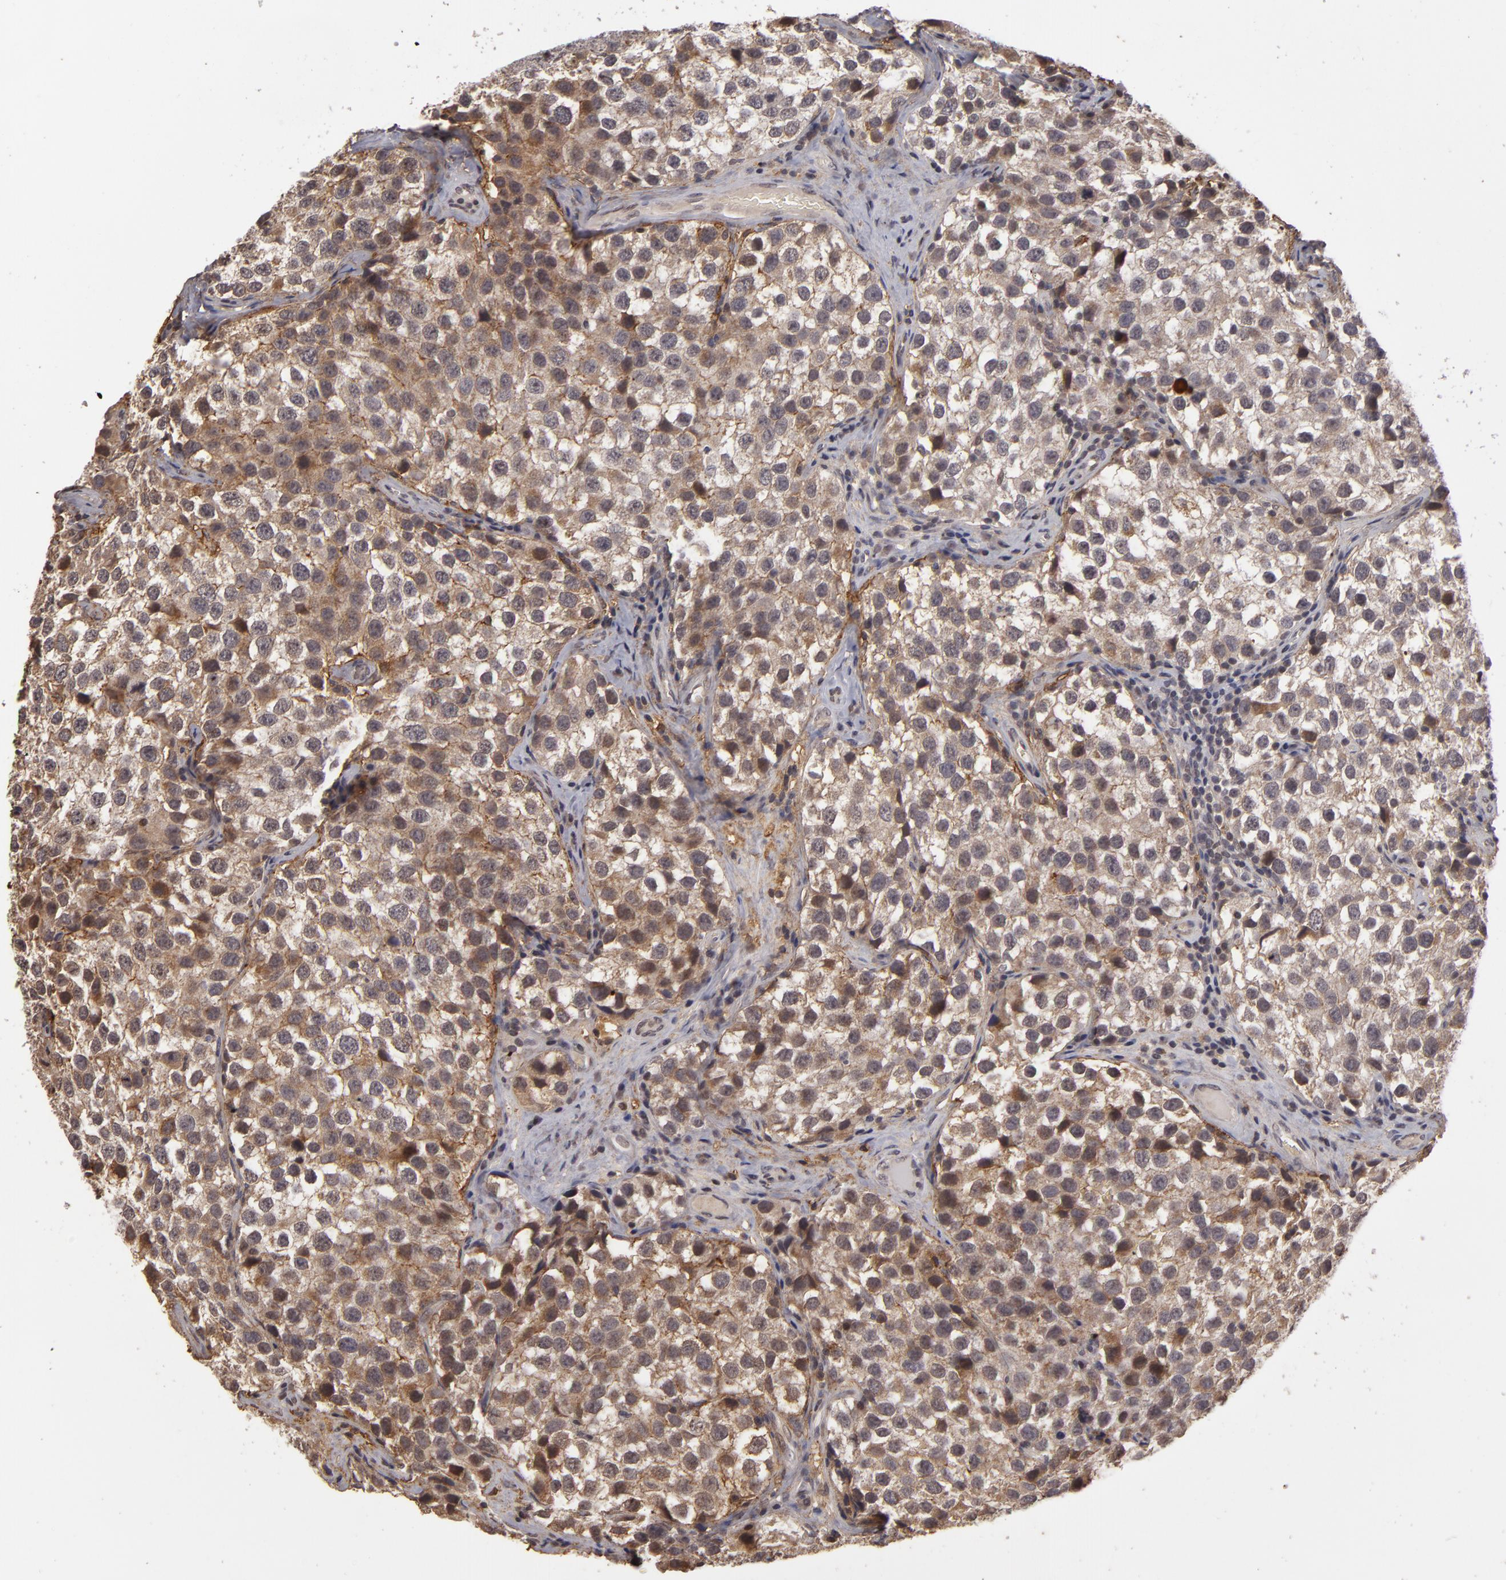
{"staining": {"intensity": "moderate", "quantity": "25%-75%", "location": "cytoplasmic/membranous"}, "tissue": "testis cancer", "cell_type": "Tumor cells", "image_type": "cancer", "snomed": [{"axis": "morphology", "description": "Seminoma, NOS"}, {"axis": "topography", "description": "Testis"}], "caption": "A brown stain shows moderate cytoplasmic/membranous staining of a protein in seminoma (testis) tumor cells.", "gene": "DFFA", "patient": {"sex": "male", "age": 39}}